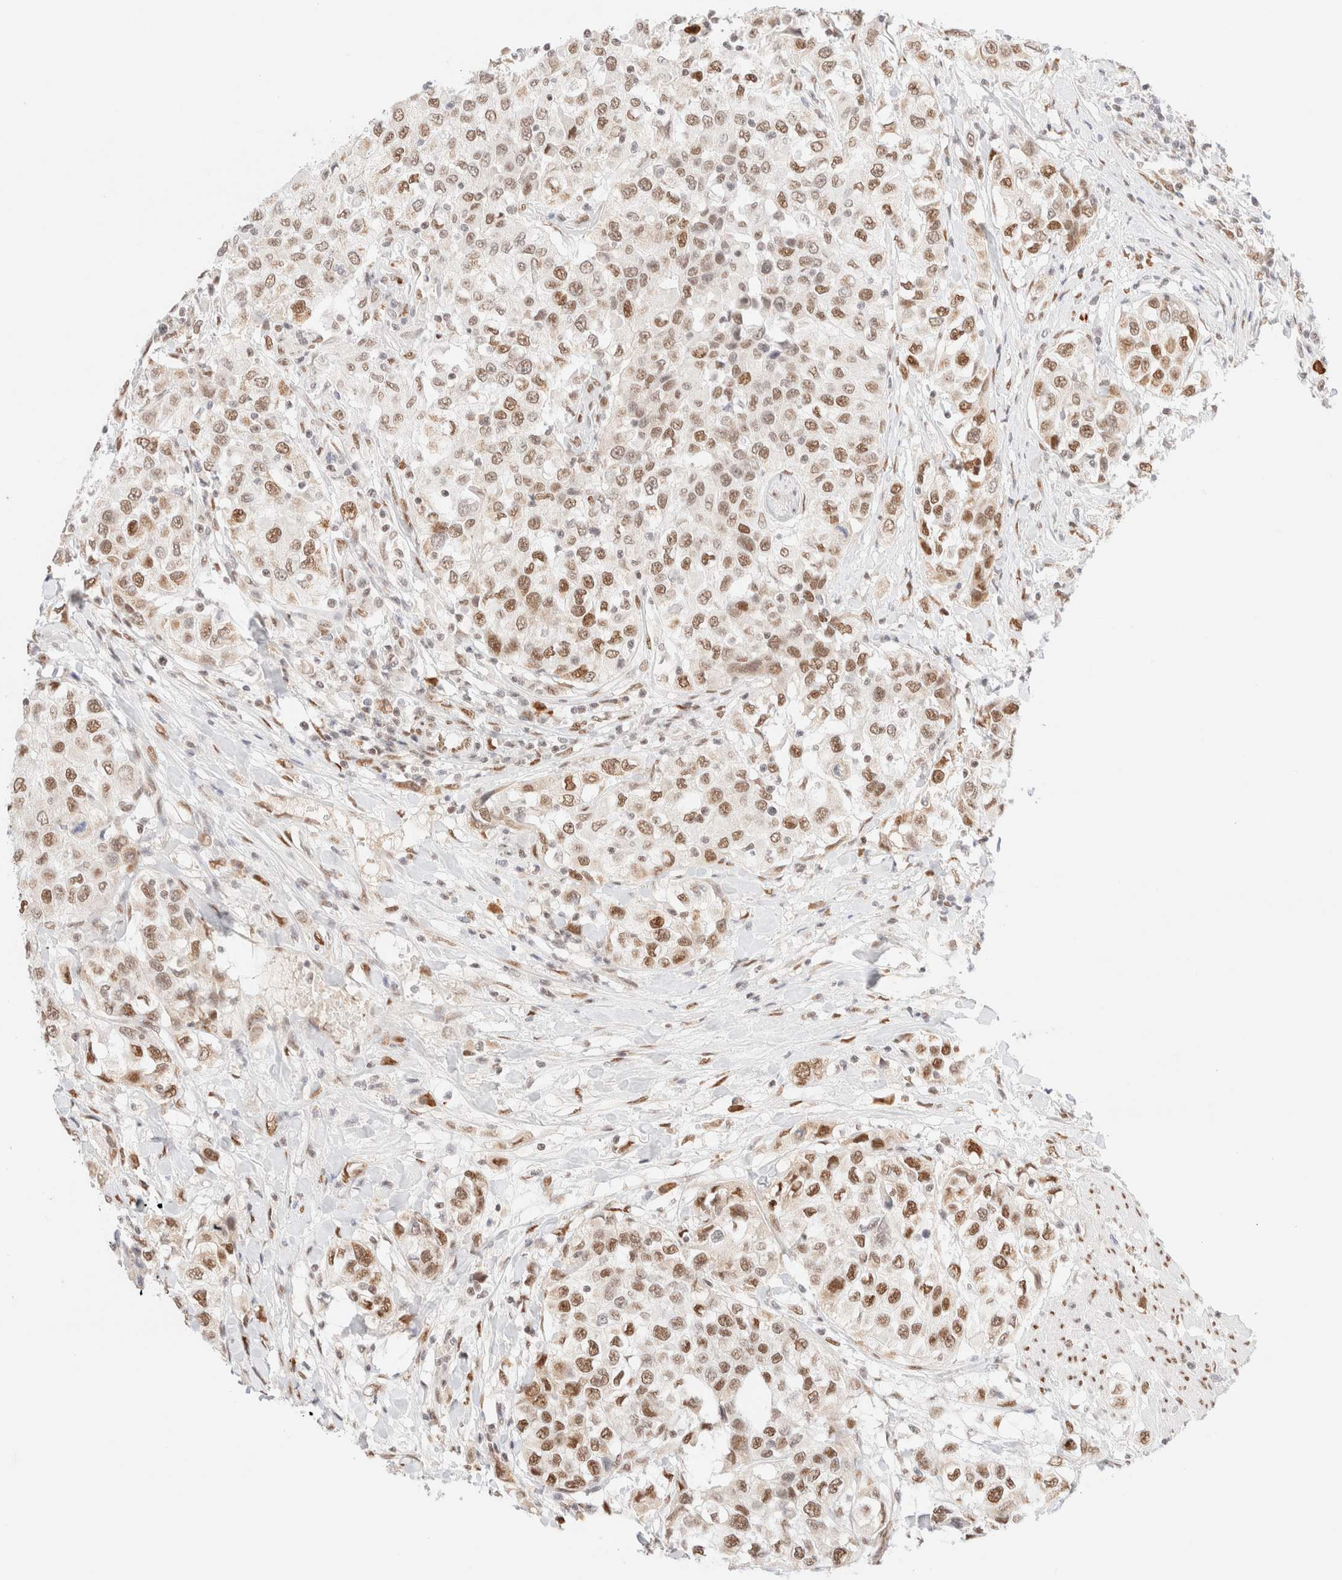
{"staining": {"intensity": "moderate", "quantity": ">75%", "location": "nuclear"}, "tissue": "urothelial cancer", "cell_type": "Tumor cells", "image_type": "cancer", "snomed": [{"axis": "morphology", "description": "Urothelial carcinoma, High grade"}, {"axis": "topography", "description": "Urinary bladder"}], "caption": "This micrograph reveals immunohistochemistry staining of urothelial cancer, with medium moderate nuclear staining in approximately >75% of tumor cells.", "gene": "CIC", "patient": {"sex": "female", "age": 80}}